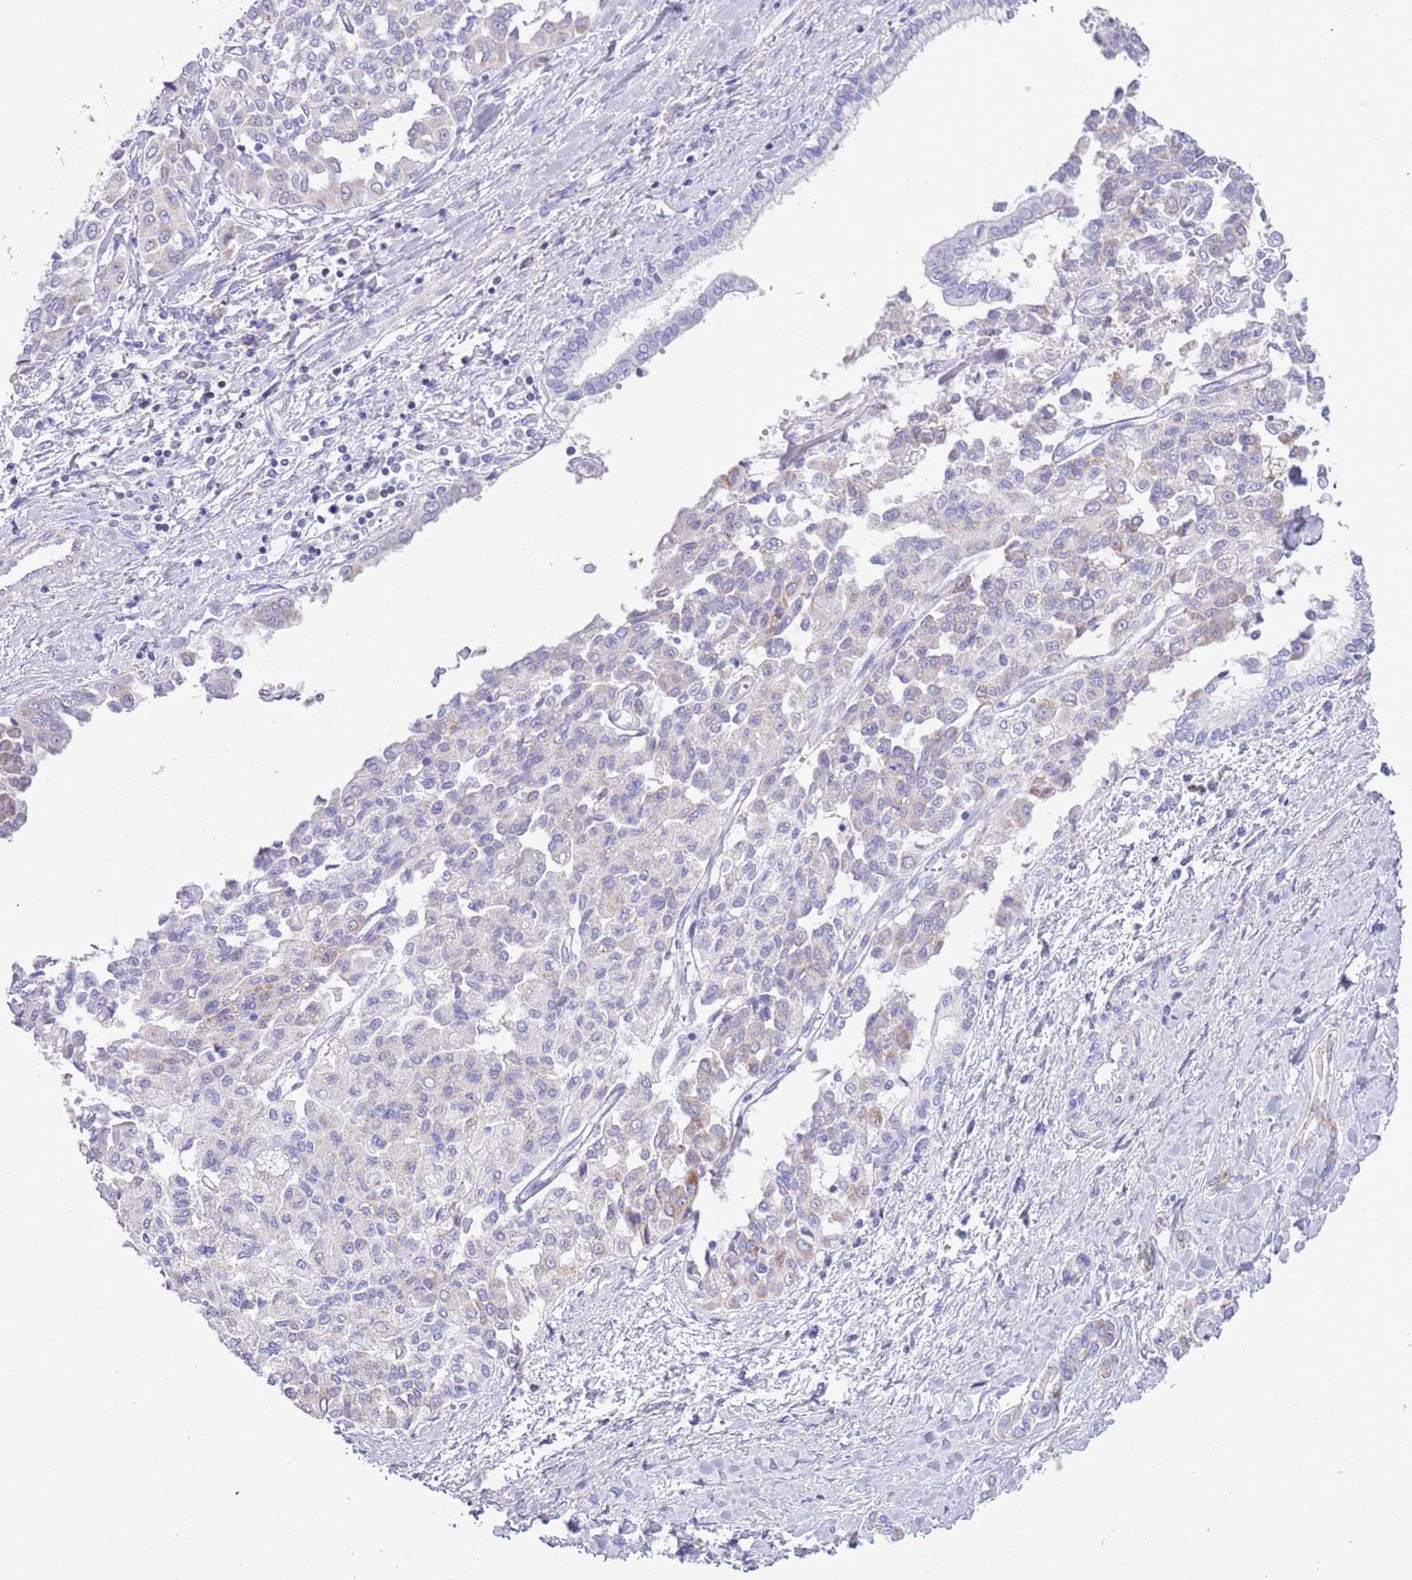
{"staining": {"intensity": "negative", "quantity": "none", "location": "none"}, "tissue": "liver cancer", "cell_type": "Tumor cells", "image_type": "cancer", "snomed": [{"axis": "morphology", "description": "Cholangiocarcinoma"}, {"axis": "topography", "description": "Liver"}], "caption": "High magnification brightfield microscopy of liver cancer (cholangiocarcinoma) stained with DAB (3,3'-diaminobenzidine) (brown) and counterstained with hematoxylin (blue): tumor cells show no significant expression.", "gene": "MOCOS", "patient": {"sex": "female", "age": 77}}